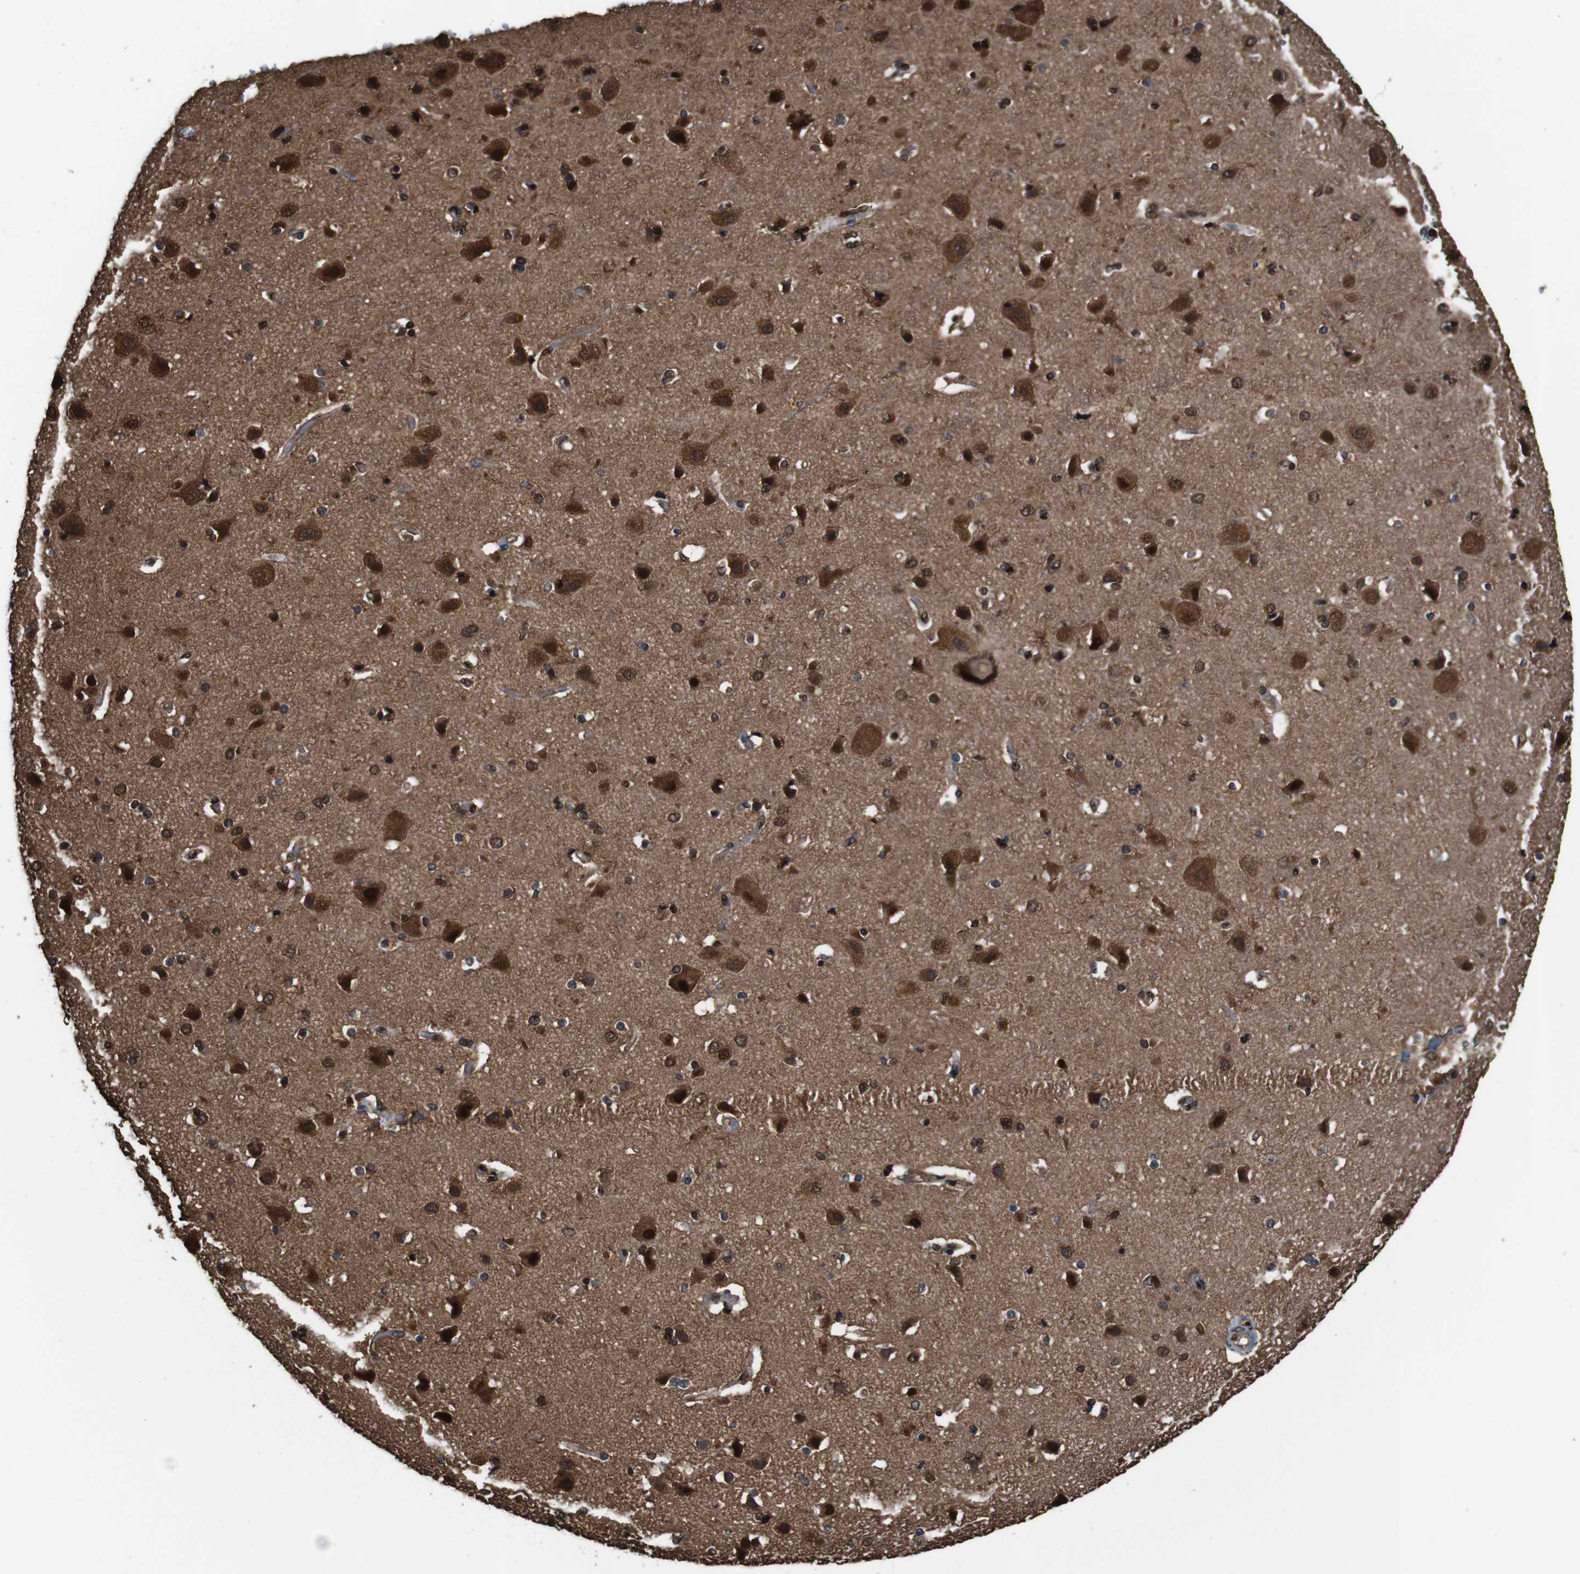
{"staining": {"intensity": "moderate", "quantity": ">75%", "location": "cytoplasmic/membranous"}, "tissue": "cerebral cortex", "cell_type": "Endothelial cells", "image_type": "normal", "snomed": [{"axis": "morphology", "description": "Normal tissue, NOS"}, {"axis": "topography", "description": "Cerebral cortex"}], "caption": "Immunohistochemistry of unremarkable cerebral cortex shows medium levels of moderate cytoplasmic/membranous staining in approximately >75% of endothelial cells.", "gene": "VCP", "patient": {"sex": "female", "age": 54}}